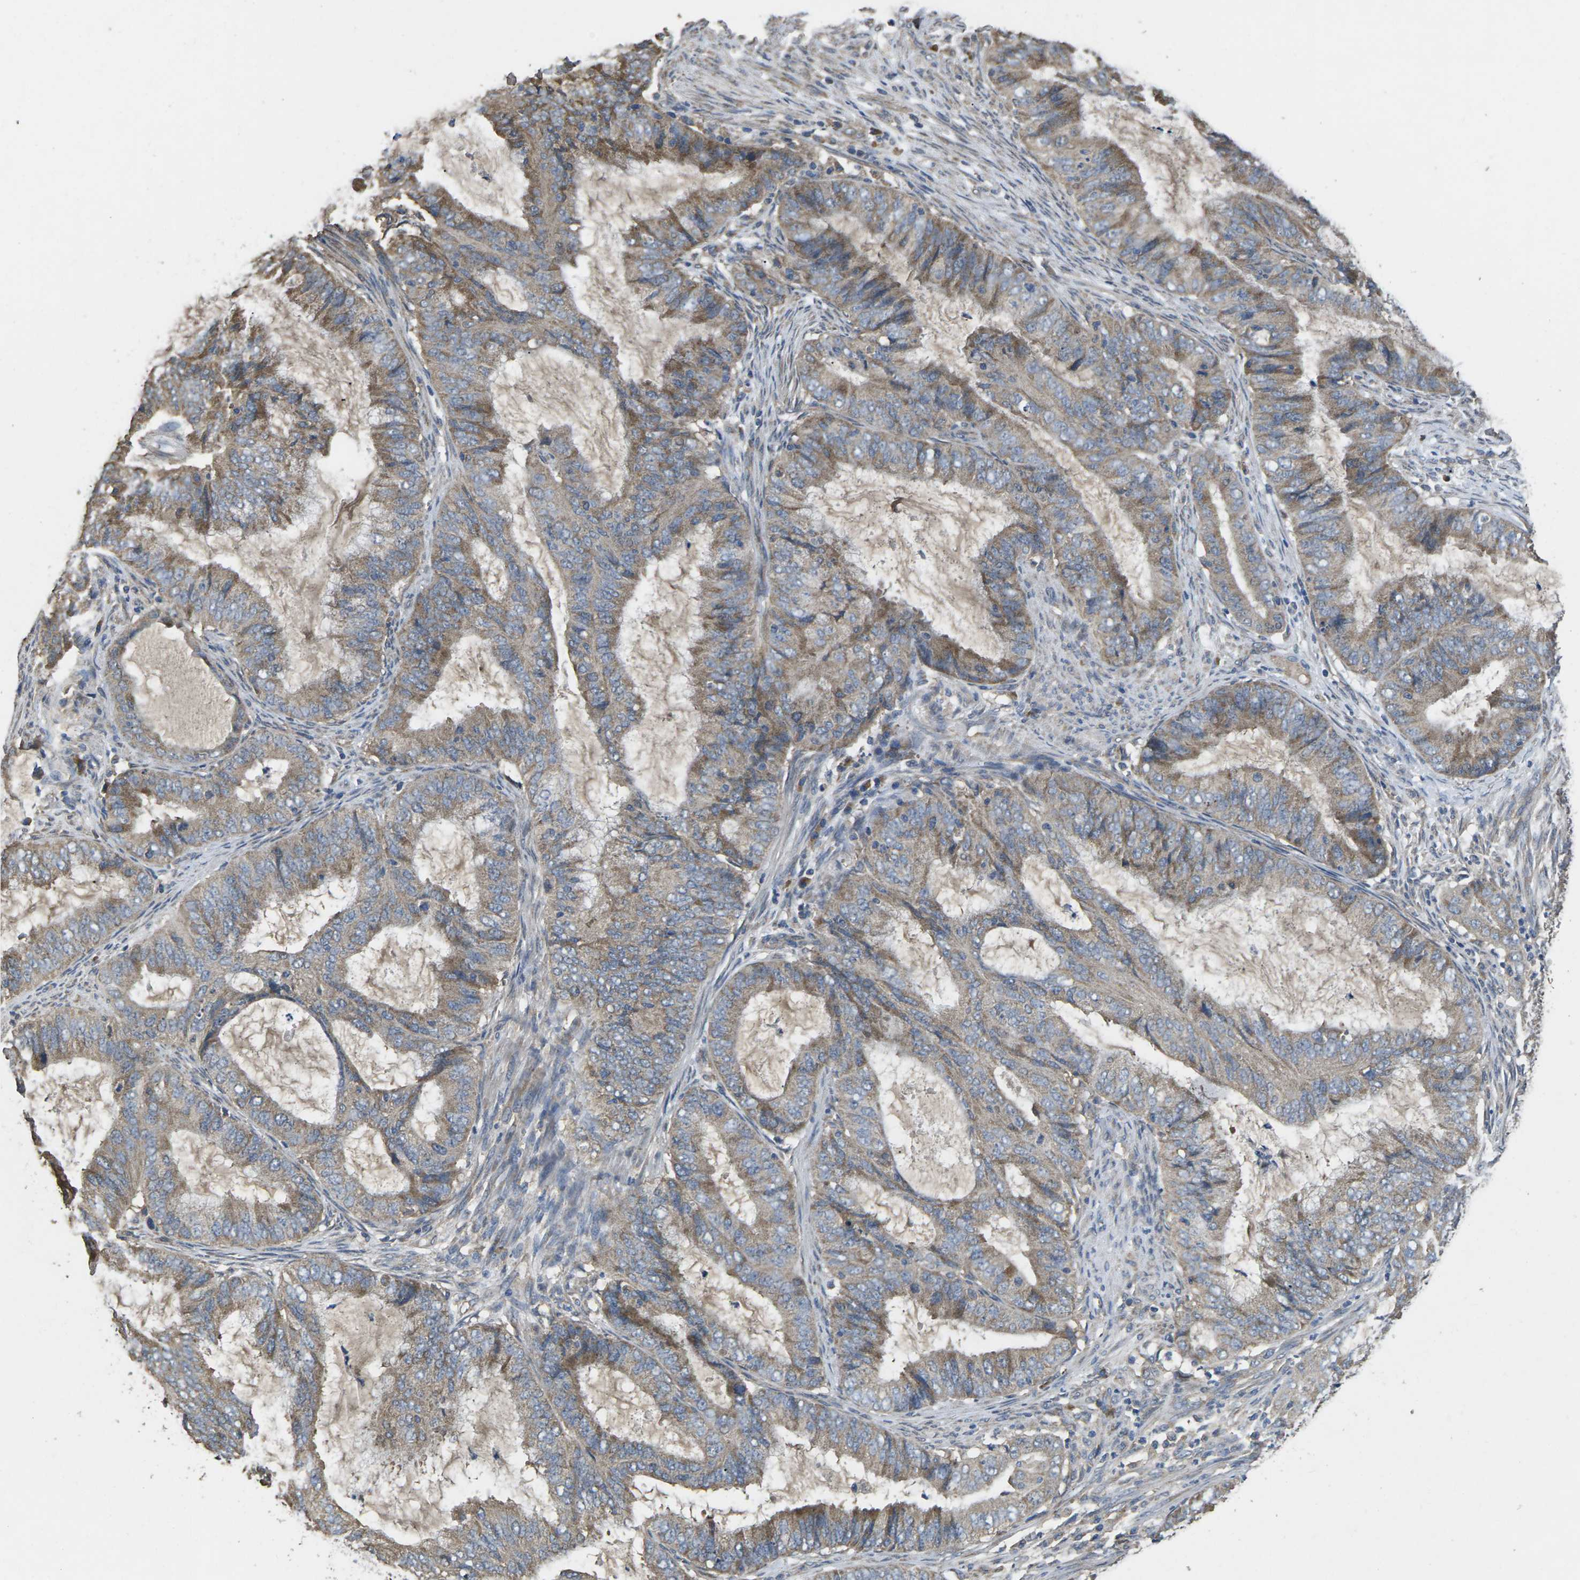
{"staining": {"intensity": "weak", "quantity": "25%-75%", "location": "cytoplasmic/membranous"}, "tissue": "endometrial cancer", "cell_type": "Tumor cells", "image_type": "cancer", "snomed": [{"axis": "morphology", "description": "Adenocarcinoma, NOS"}, {"axis": "topography", "description": "Endometrium"}], "caption": "Immunohistochemistry (IHC) (DAB) staining of endometrial adenocarcinoma demonstrates weak cytoplasmic/membranous protein staining in approximately 25%-75% of tumor cells.", "gene": "B4GAT1", "patient": {"sex": "female", "age": 70}}